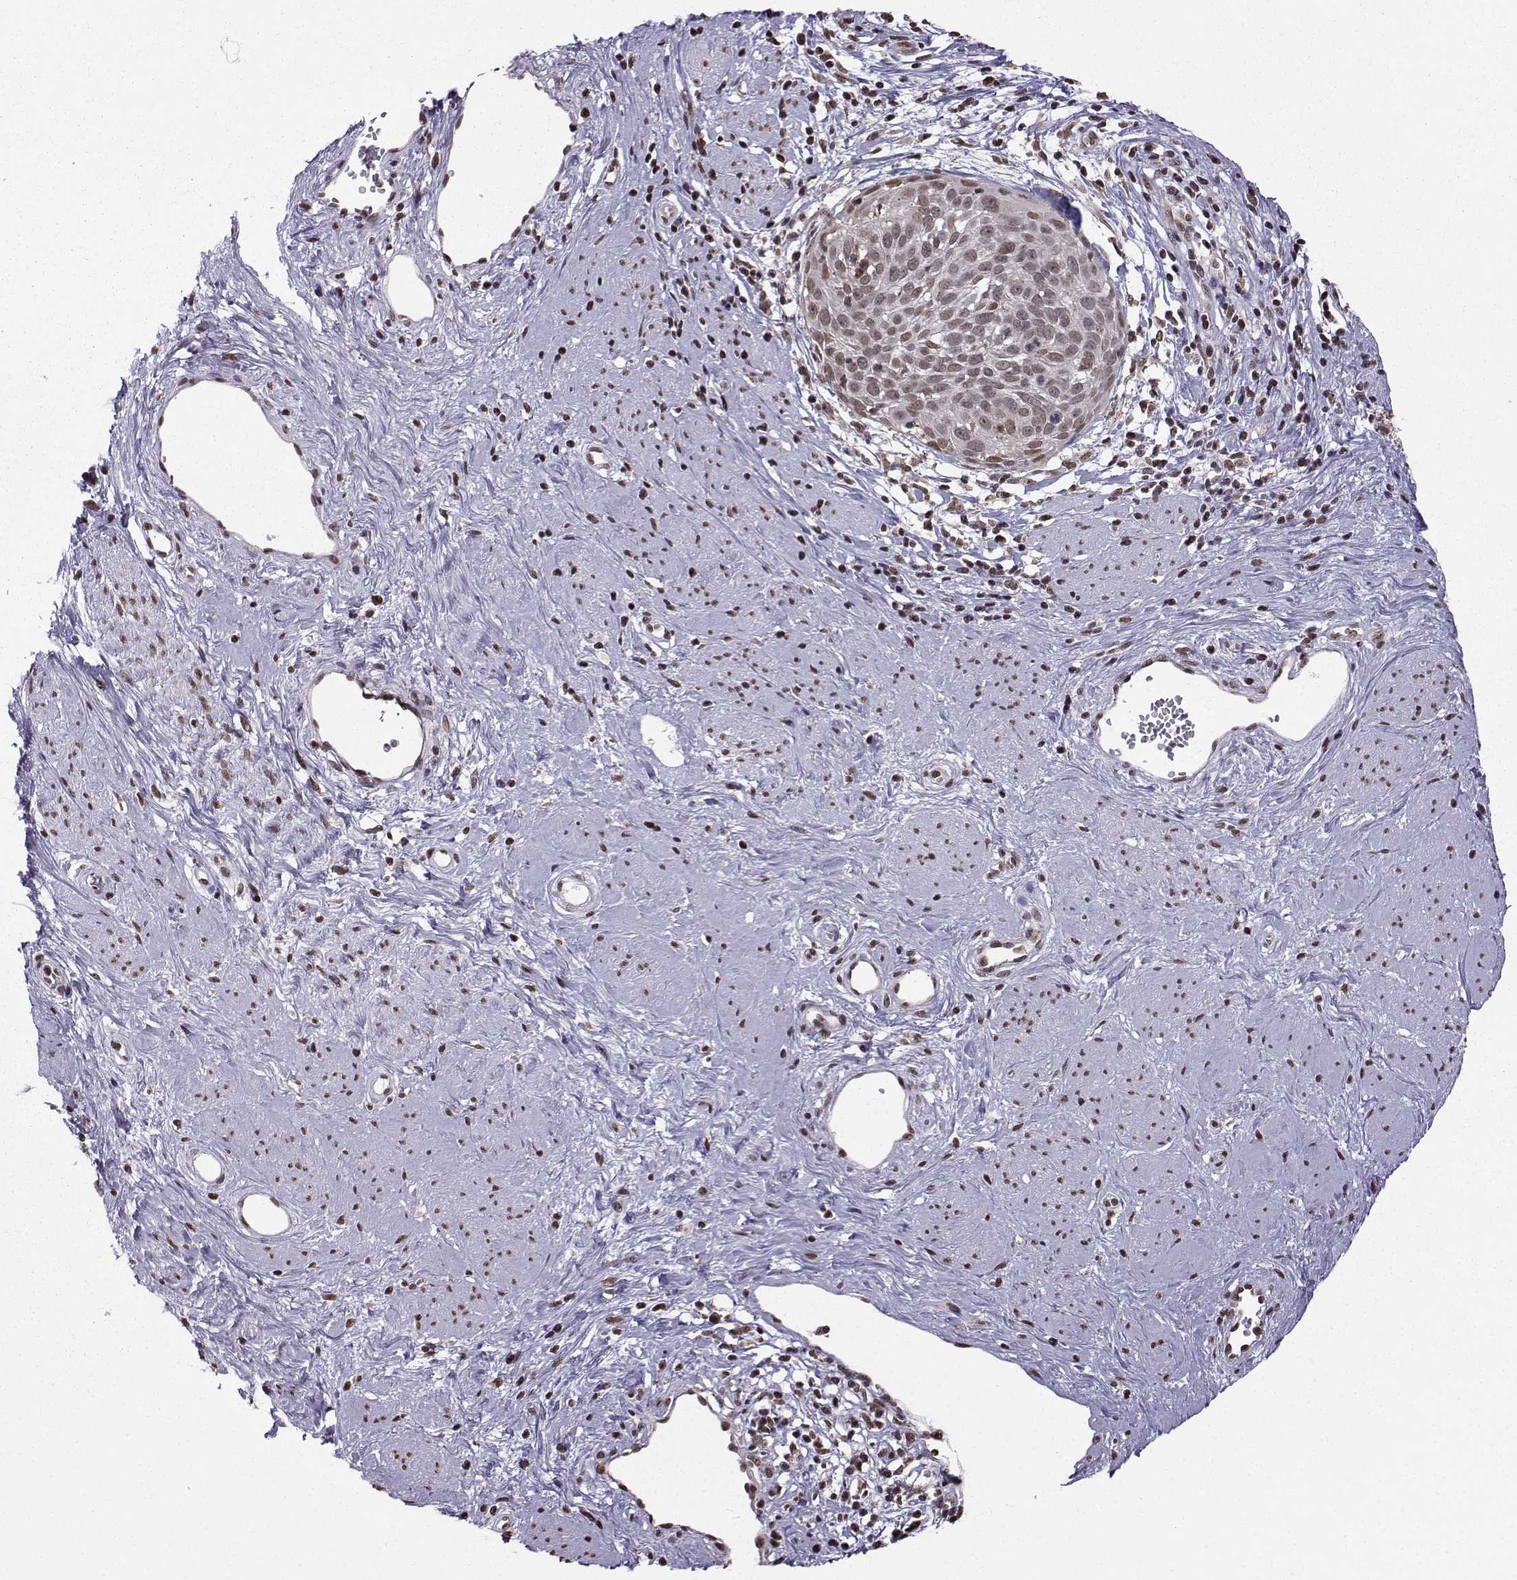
{"staining": {"intensity": "weak", "quantity": "25%-75%", "location": "cytoplasmic/membranous,nuclear"}, "tissue": "cervical cancer", "cell_type": "Tumor cells", "image_type": "cancer", "snomed": [{"axis": "morphology", "description": "Squamous cell carcinoma, NOS"}, {"axis": "topography", "description": "Cervix"}], "caption": "A micrograph of human cervical cancer stained for a protein displays weak cytoplasmic/membranous and nuclear brown staining in tumor cells. Immunohistochemistry stains the protein of interest in brown and the nuclei are stained blue.", "gene": "EZH1", "patient": {"sex": "female", "age": 39}}